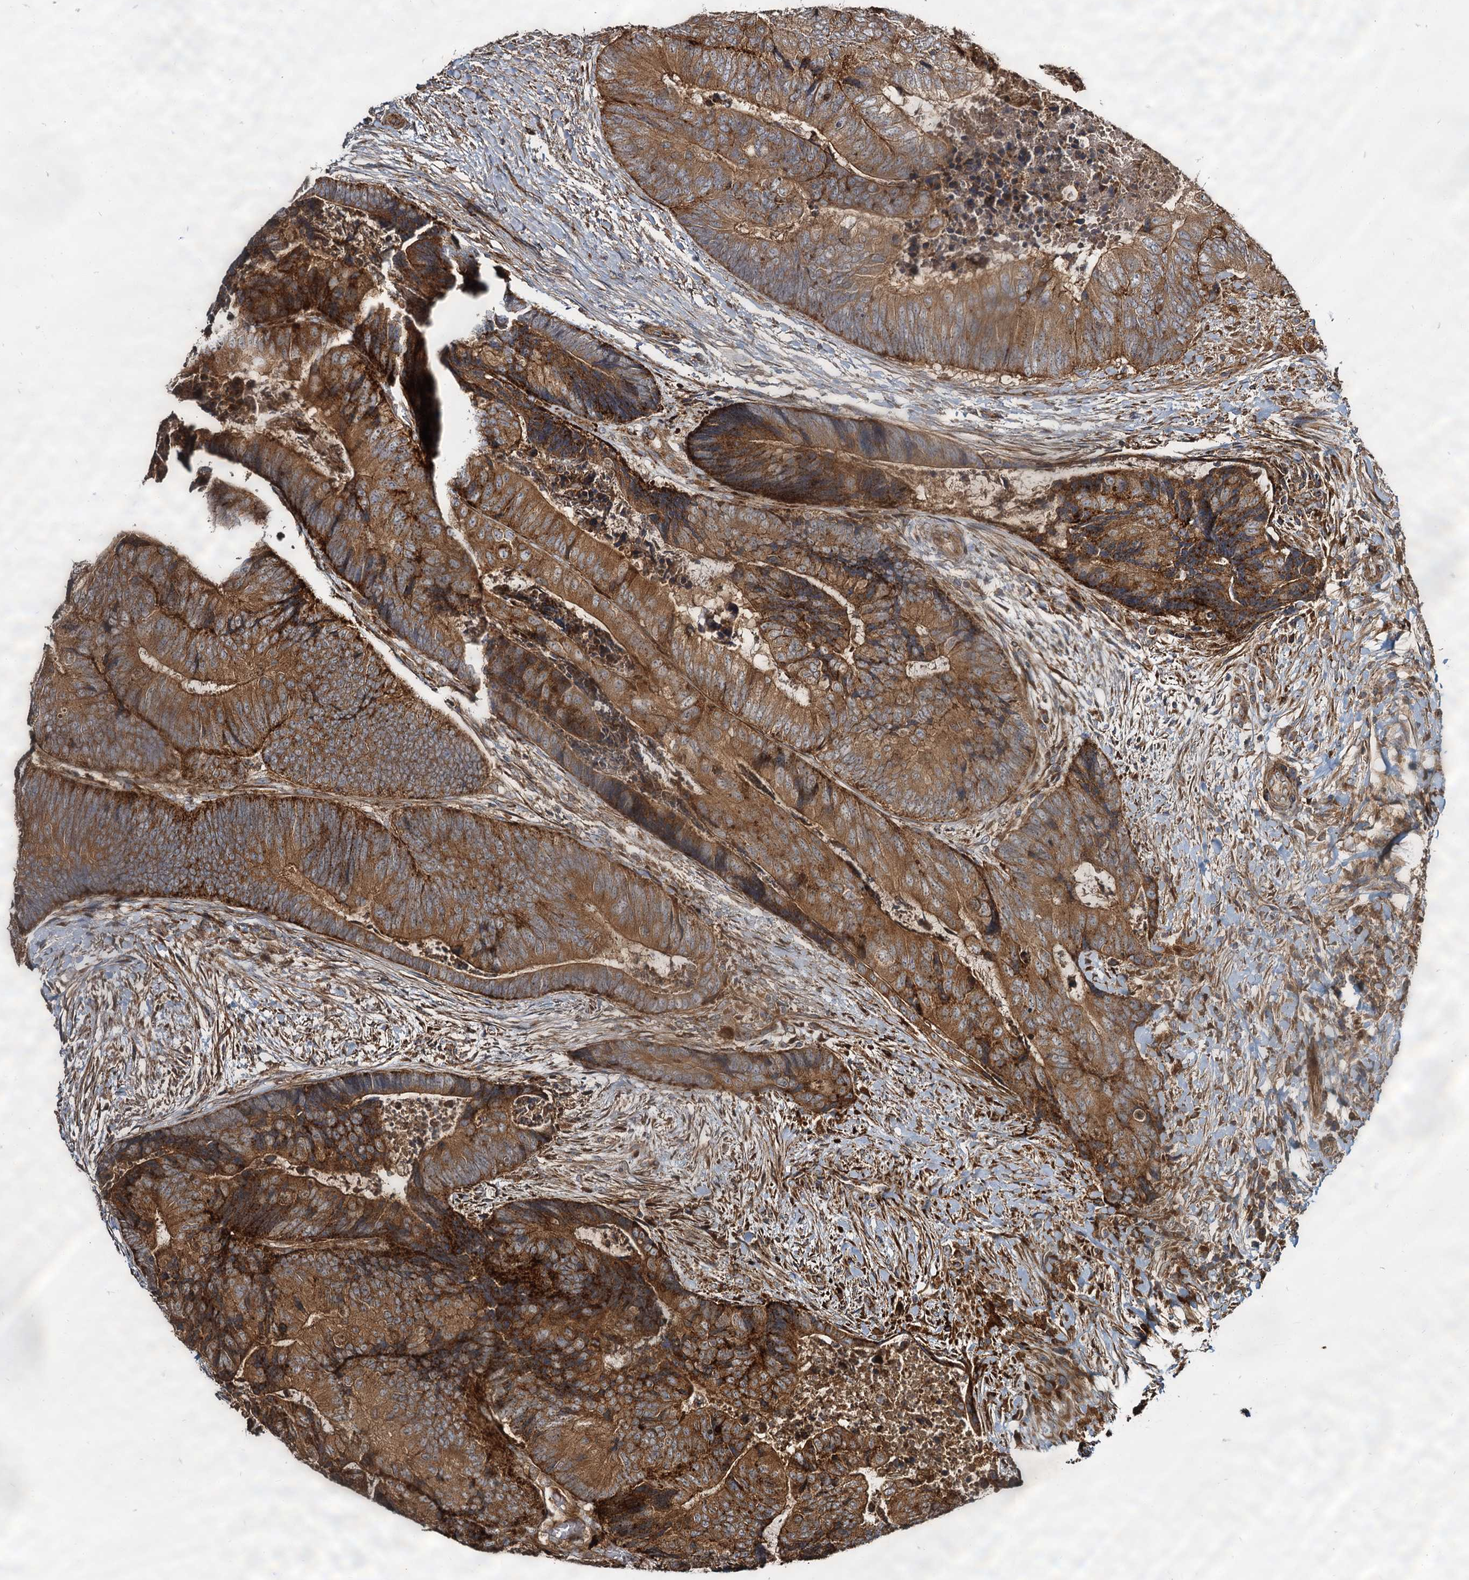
{"staining": {"intensity": "strong", "quantity": ">75%", "location": "cytoplasmic/membranous"}, "tissue": "colorectal cancer", "cell_type": "Tumor cells", "image_type": "cancer", "snomed": [{"axis": "morphology", "description": "Adenocarcinoma, NOS"}, {"axis": "topography", "description": "Colon"}], "caption": "Immunohistochemistry of colorectal cancer reveals high levels of strong cytoplasmic/membranous expression in about >75% of tumor cells.", "gene": "WDR73", "patient": {"sex": "female", "age": 67}}